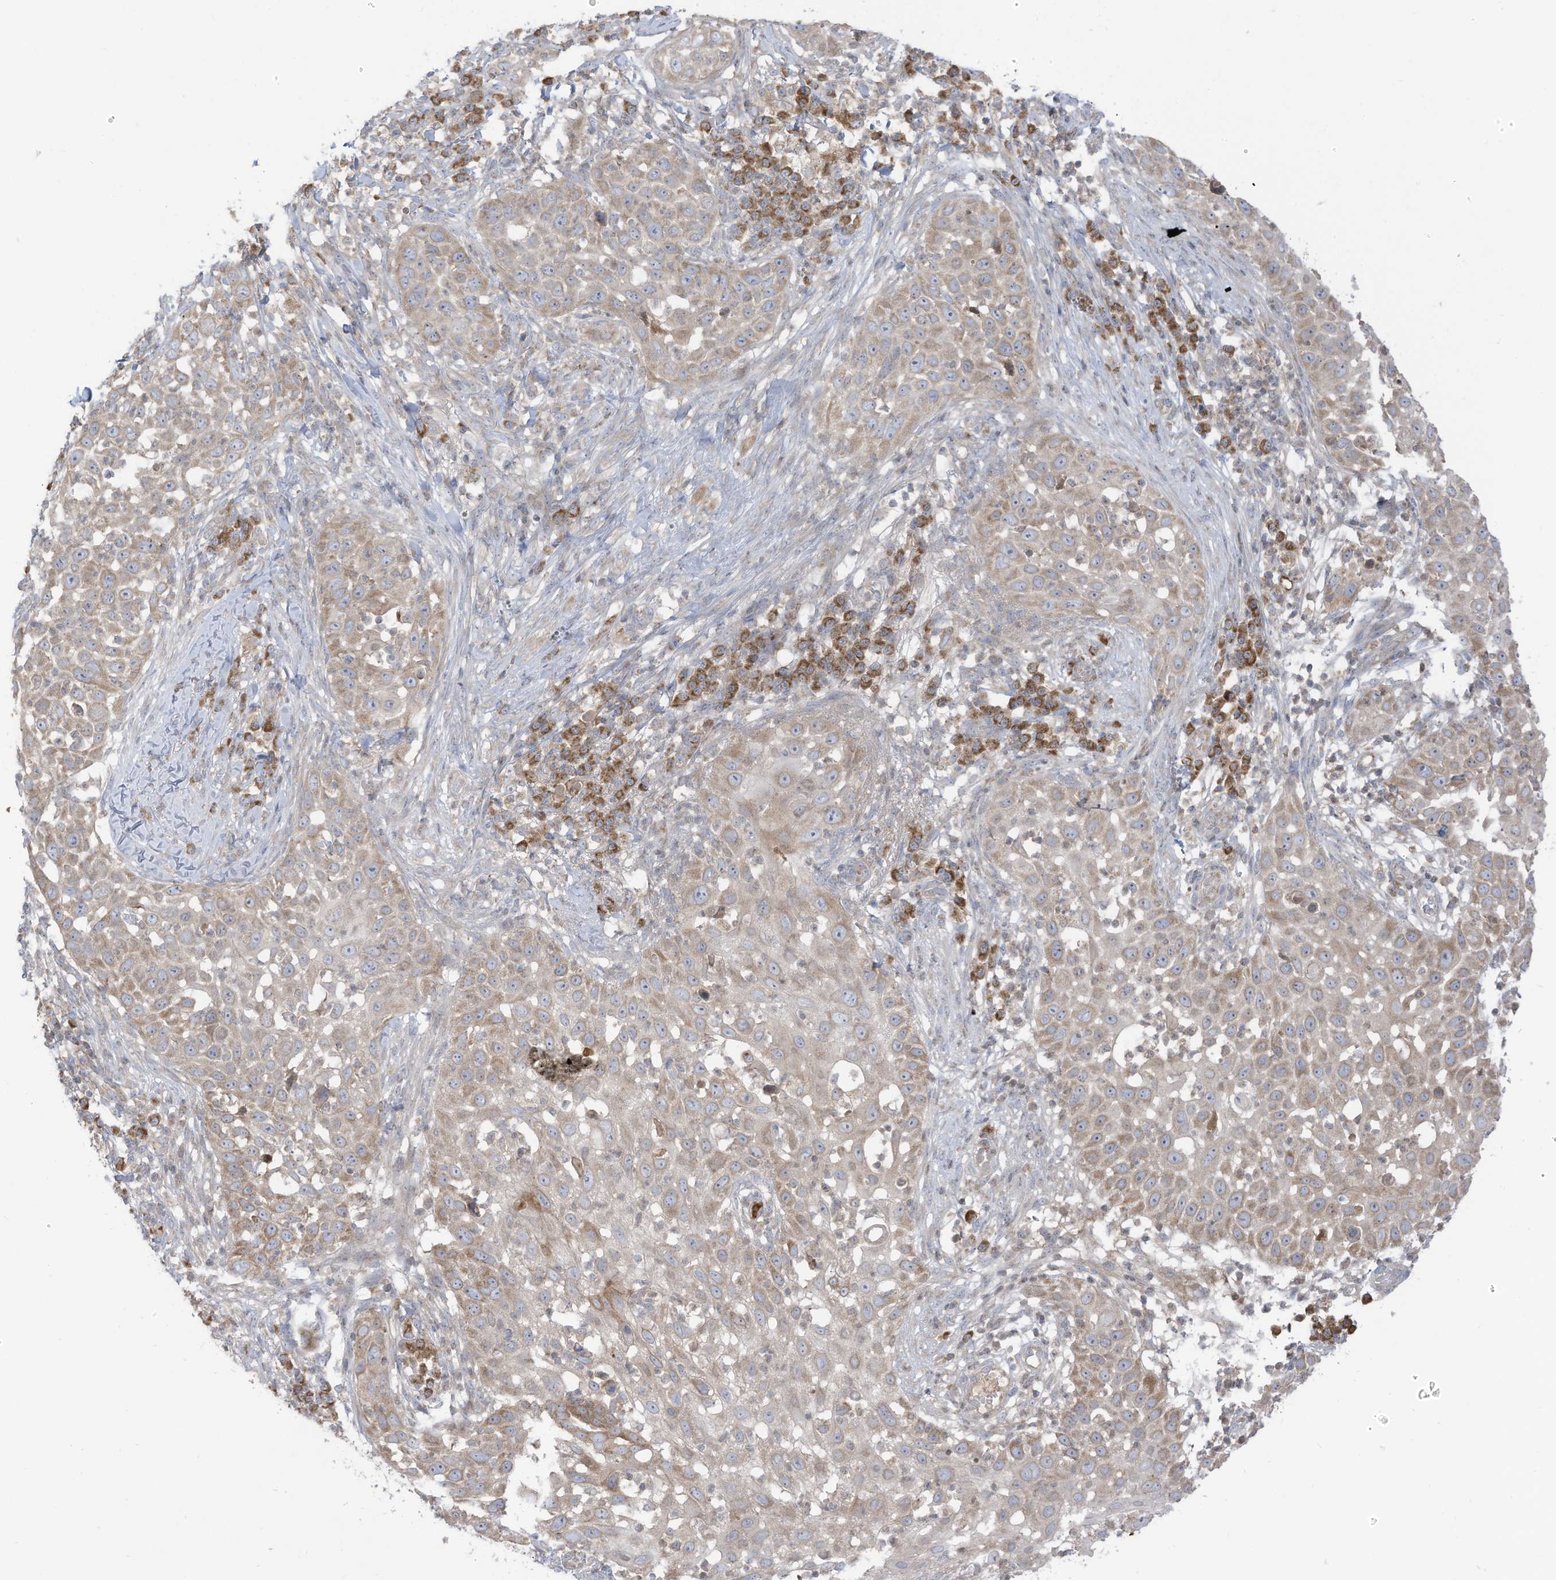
{"staining": {"intensity": "moderate", "quantity": "25%-75%", "location": "cytoplasmic/membranous"}, "tissue": "skin cancer", "cell_type": "Tumor cells", "image_type": "cancer", "snomed": [{"axis": "morphology", "description": "Squamous cell carcinoma, NOS"}, {"axis": "topography", "description": "Skin"}], "caption": "Immunohistochemistry staining of skin cancer, which shows medium levels of moderate cytoplasmic/membranous positivity in about 25%-75% of tumor cells indicating moderate cytoplasmic/membranous protein expression. The staining was performed using DAB (3,3'-diaminobenzidine) (brown) for protein detection and nuclei were counterstained in hematoxylin (blue).", "gene": "CGAS", "patient": {"sex": "female", "age": 44}}